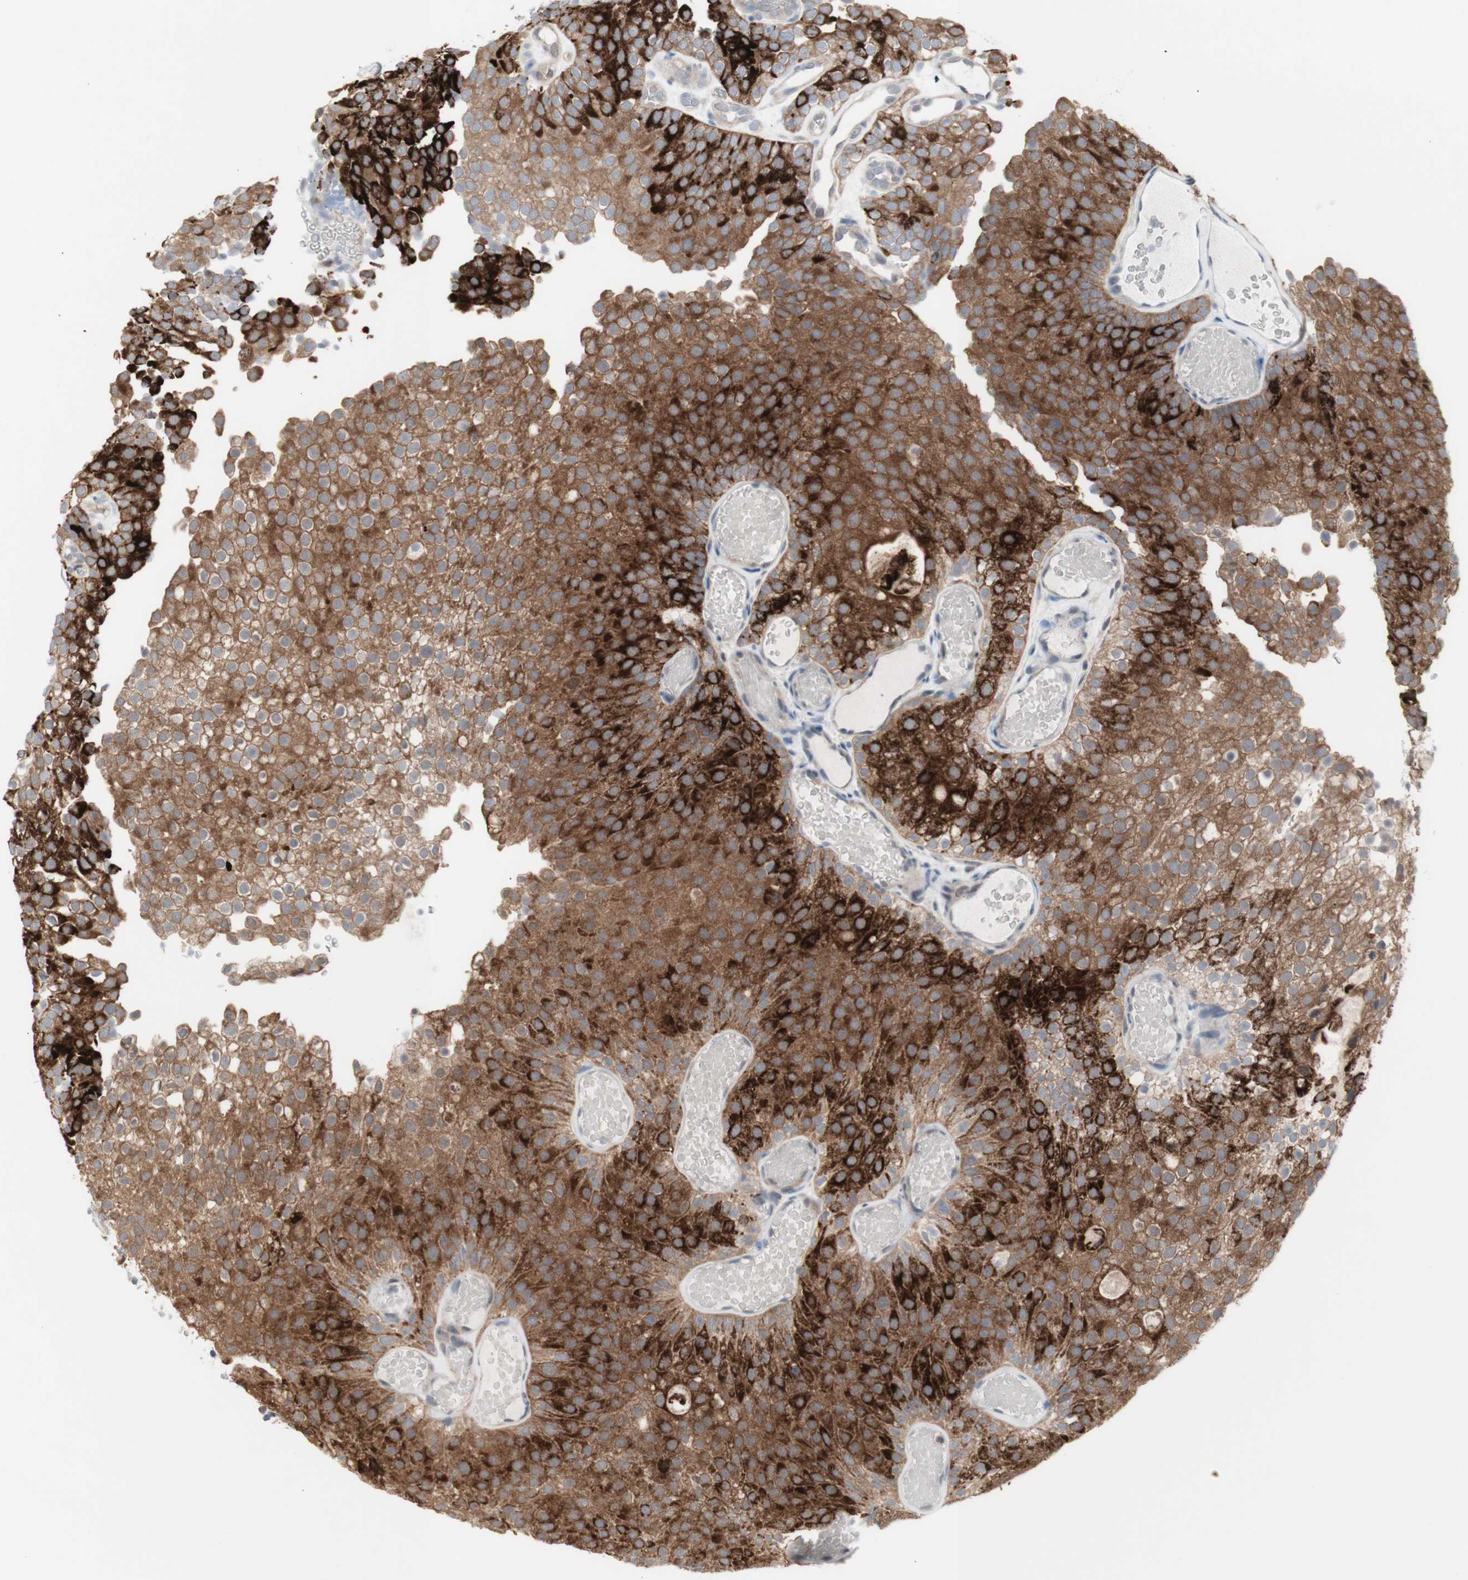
{"staining": {"intensity": "strong", "quantity": "25%-75%", "location": "cytoplasmic/membranous"}, "tissue": "urothelial cancer", "cell_type": "Tumor cells", "image_type": "cancer", "snomed": [{"axis": "morphology", "description": "Urothelial carcinoma, Low grade"}, {"axis": "topography", "description": "Urinary bladder"}], "caption": "Immunohistochemistry (IHC) histopathology image of low-grade urothelial carcinoma stained for a protein (brown), which exhibits high levels of strong cytoplasmic/membranous positivity in approximately 25%-75% of tumor cells.", "gene": "PRMT5", "patient": {"sex": "male", "age": 78}}